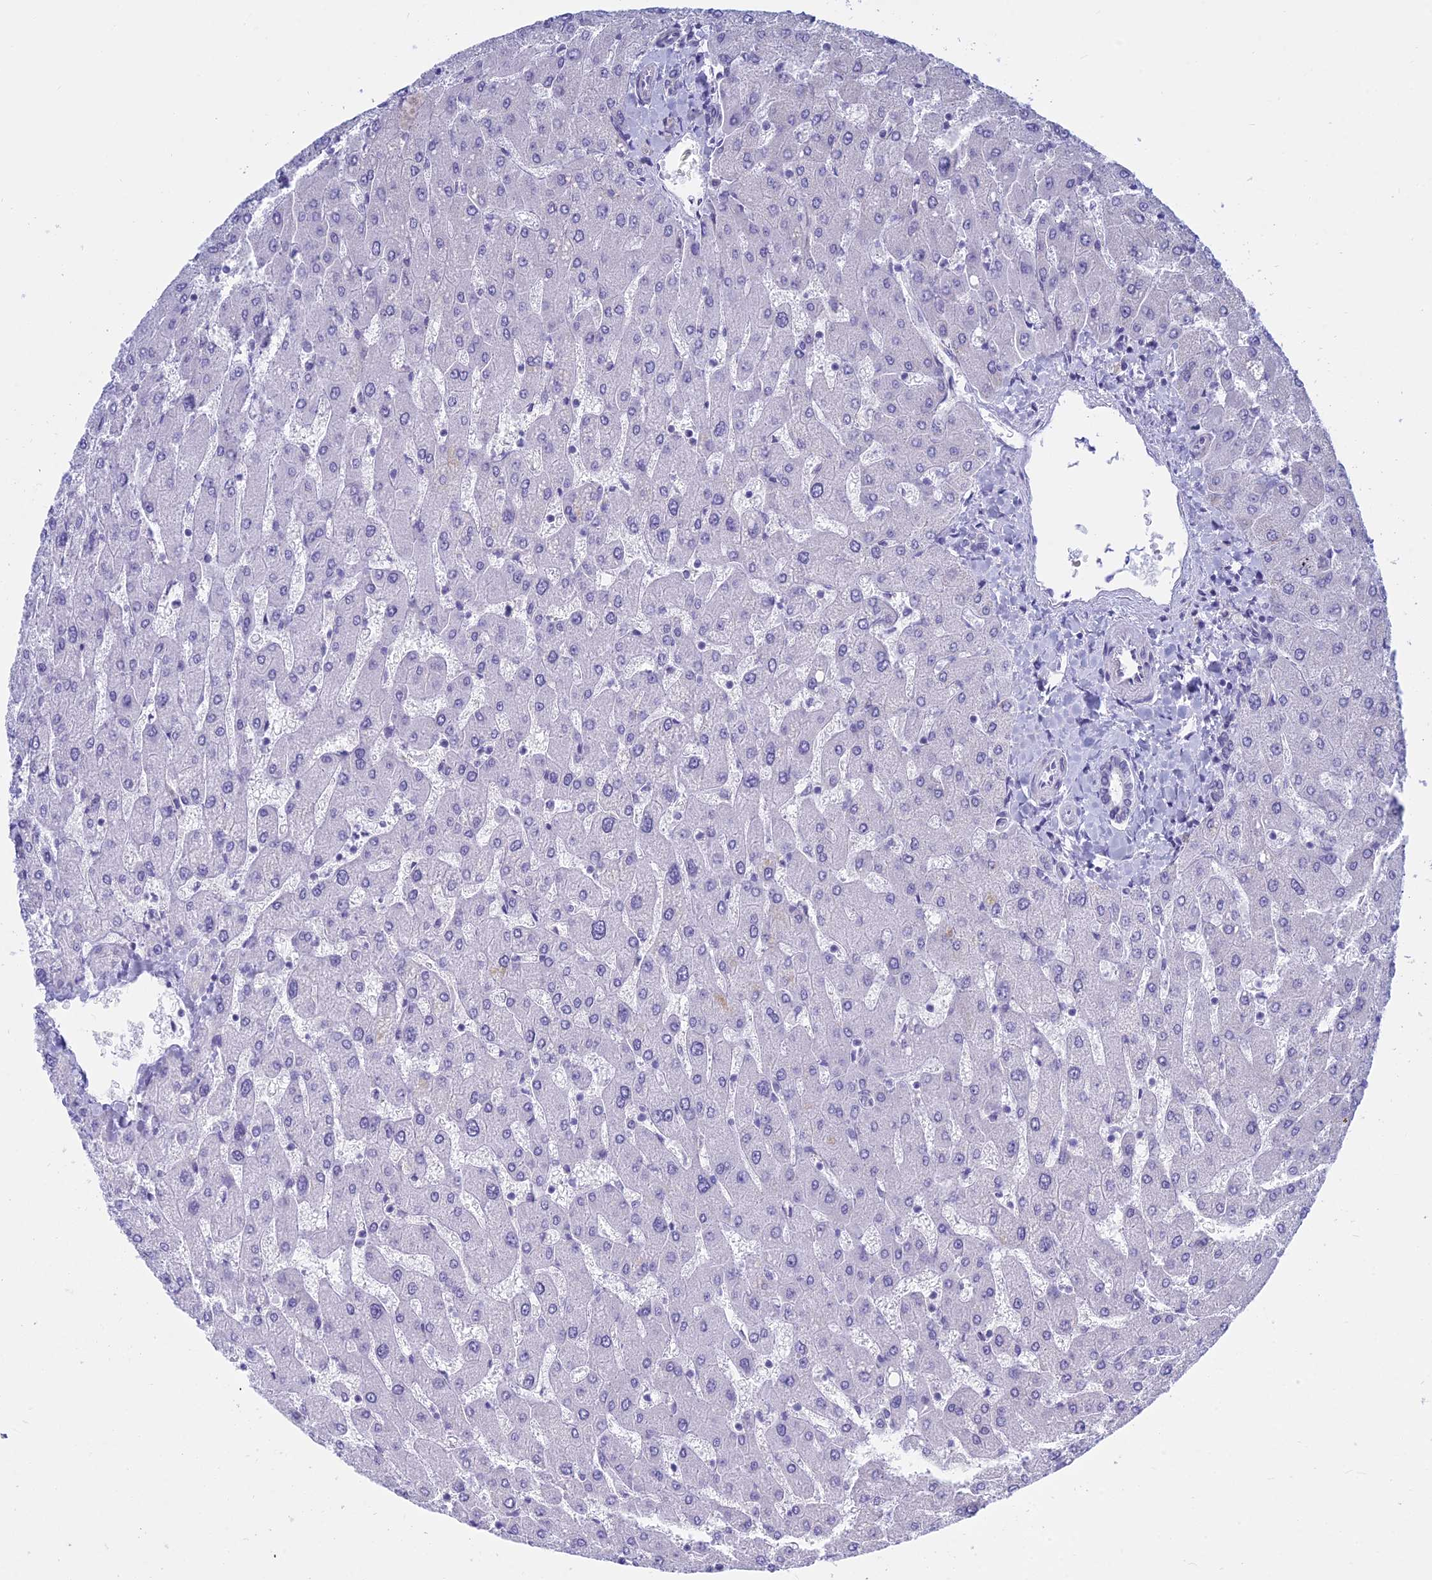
{"staining": {"intensity": "negative", "quantity": "none", "location": "none"}, "tissue": "liver", "cell_type": "Cholangiocytes", "image_type": "normal", "snomed": [{"axis": "morphology", "description": "Normal tissue, NOS"}, {"axis": "topography", "description": "Liver"}], "caption": "Cholangiocytes are negative for brown protein staining in unremarkable liver. (DAB (3,3'-diaminobenzidine) IHC visualized using brightfield microscopy, high magnification).", "gene": "KLF14", "patient": {"sex": "male", "age": 55}}